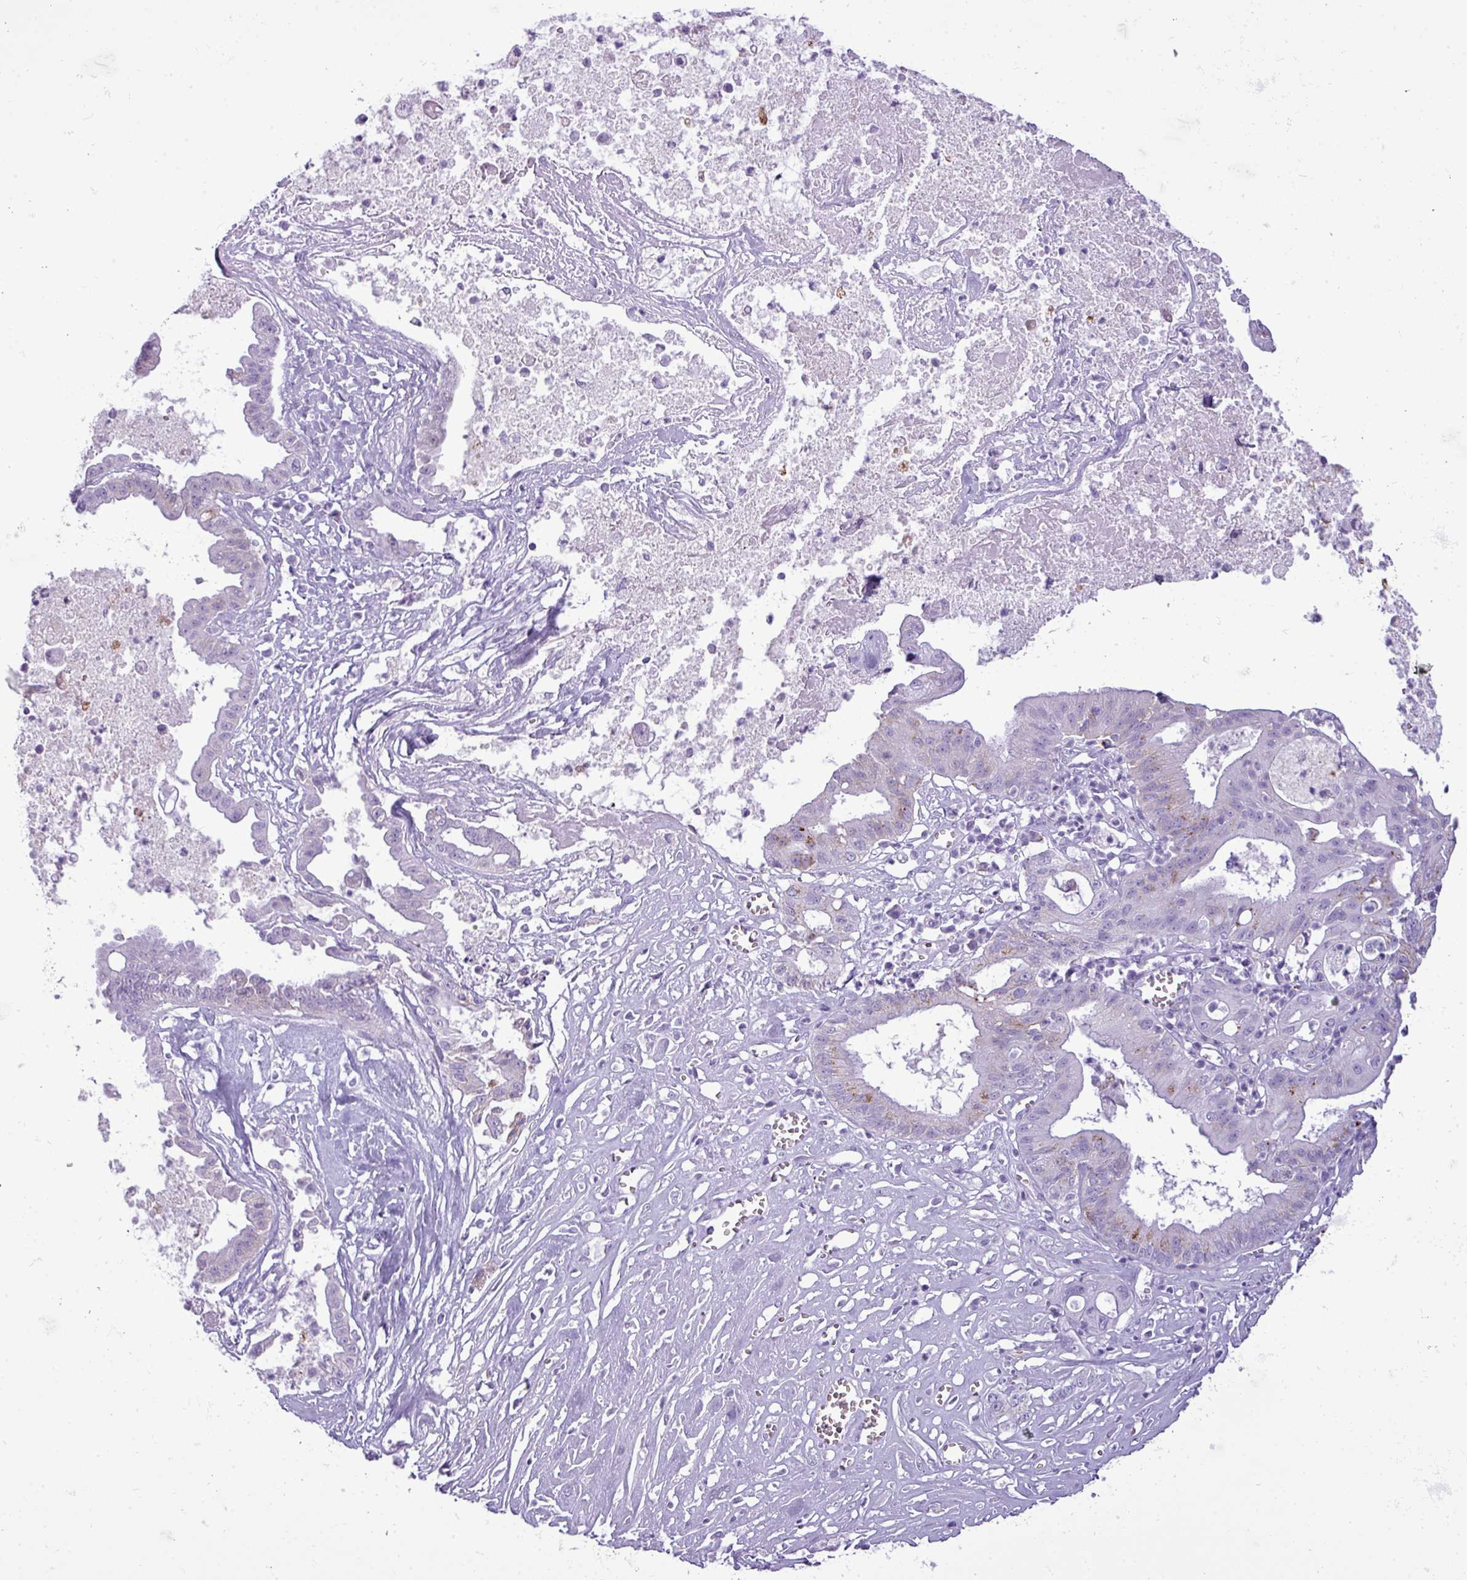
{"staining": {"intensity": "negative", "quantity": "none", "location": "none"}, "tissue": "ovarian cancer", "cell_type": "Tumor cells", "image_type": "cancer", "snomed": [{"axis": "morphology", "description": "Cystadenocarcinoma, mucinous, NOS"}, {"axis": "topography", "description": "Ovary"}], "caption": "Ovarian cancer stained for a protein using immunohistochemistry displays no positivity tumor cells.", "gene": "RBMXL2", "patient": {"sex": "female", "age": 70}}